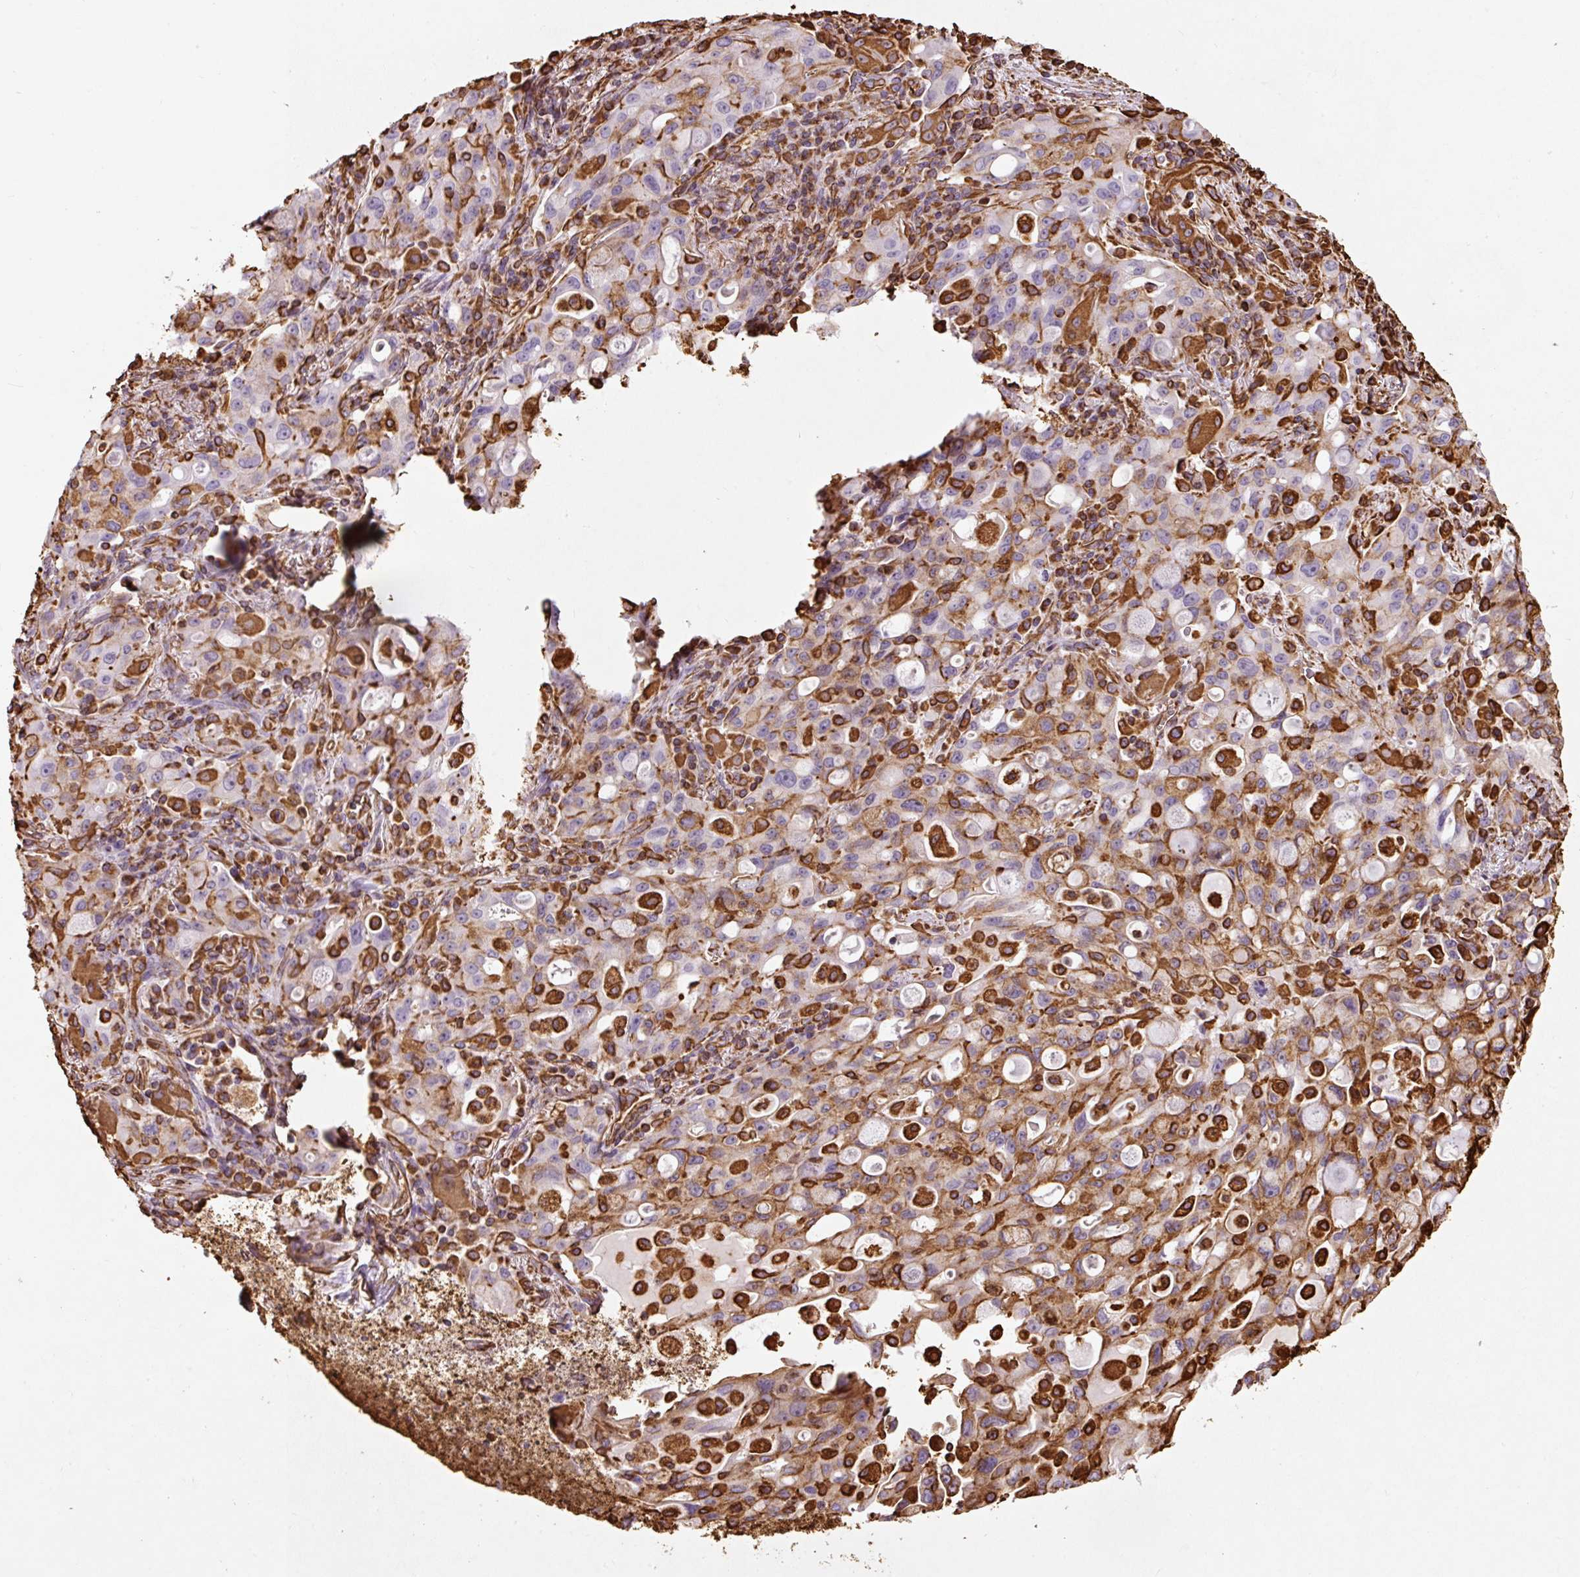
{"staining": {"intensity": "moderate", "quantity": "25%-75%", "location": "cytoplasmic/membranous"}, "tissue": "lung cancer", "cell_type": "Tumor cells", "image_type": "cancer", "snomed": [{"axis": "morphology", "description": "Adenocarcinoma, NOS"}, {"axis": "topography", "description": "Lung"}], "caption": "Immunohistochemical staining of human lung cancer shows medium levels of moderate cytoplasmic/membranous protein expression in about 25%-75% of tumor cells.", "gene": "VIM", "patient": {"sex": "female", "age": 44}}